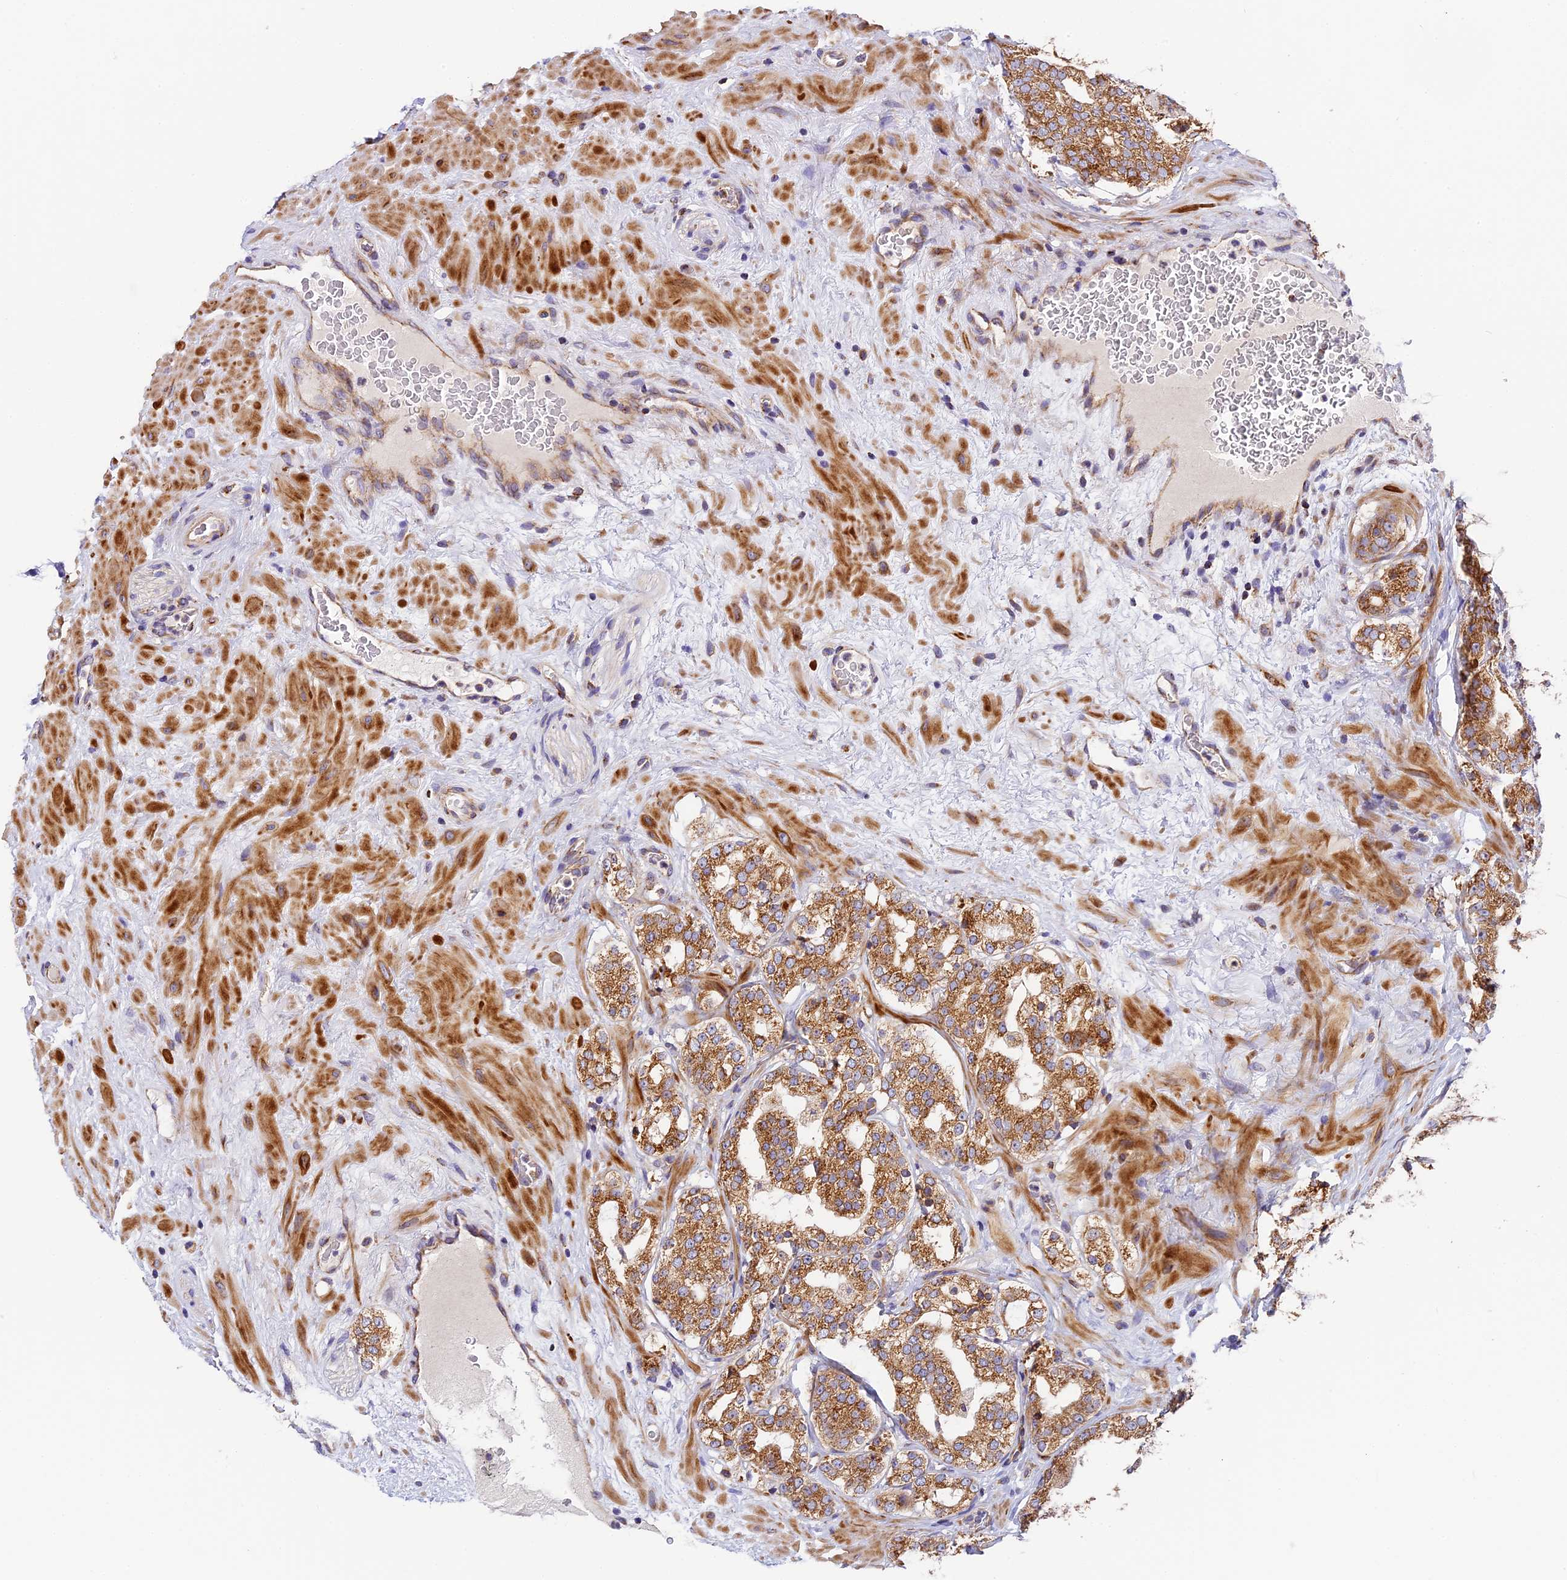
{"staining": {"intensity": "moderate", "quantity": ">75%", "location": "cytoplasmic/membranous"}, "tissue": "prostate cancer", "cell_type": "Tumor cells", "image_type": "cancer", "snomed": [{"axis": "morphology", "description": "Adenocarcinoma, High grade"}, {"axis": "topography", "description": "Prostate"}], "caption": "Immunohistochemistry staining of high-grade adenocarcinoma (prostate), which shows medium levels of moderate cytoplasmic/membranous expression in about >75% of tumor cells indicating moderate cytoplasmic/membranous protein expression. The staining was performed using DAB (brown) for protein detection and nuclei were counterstained in hematoxylin (blue).", "gene": "MRAS", "patient": {"sex": "male", "age": 64}}